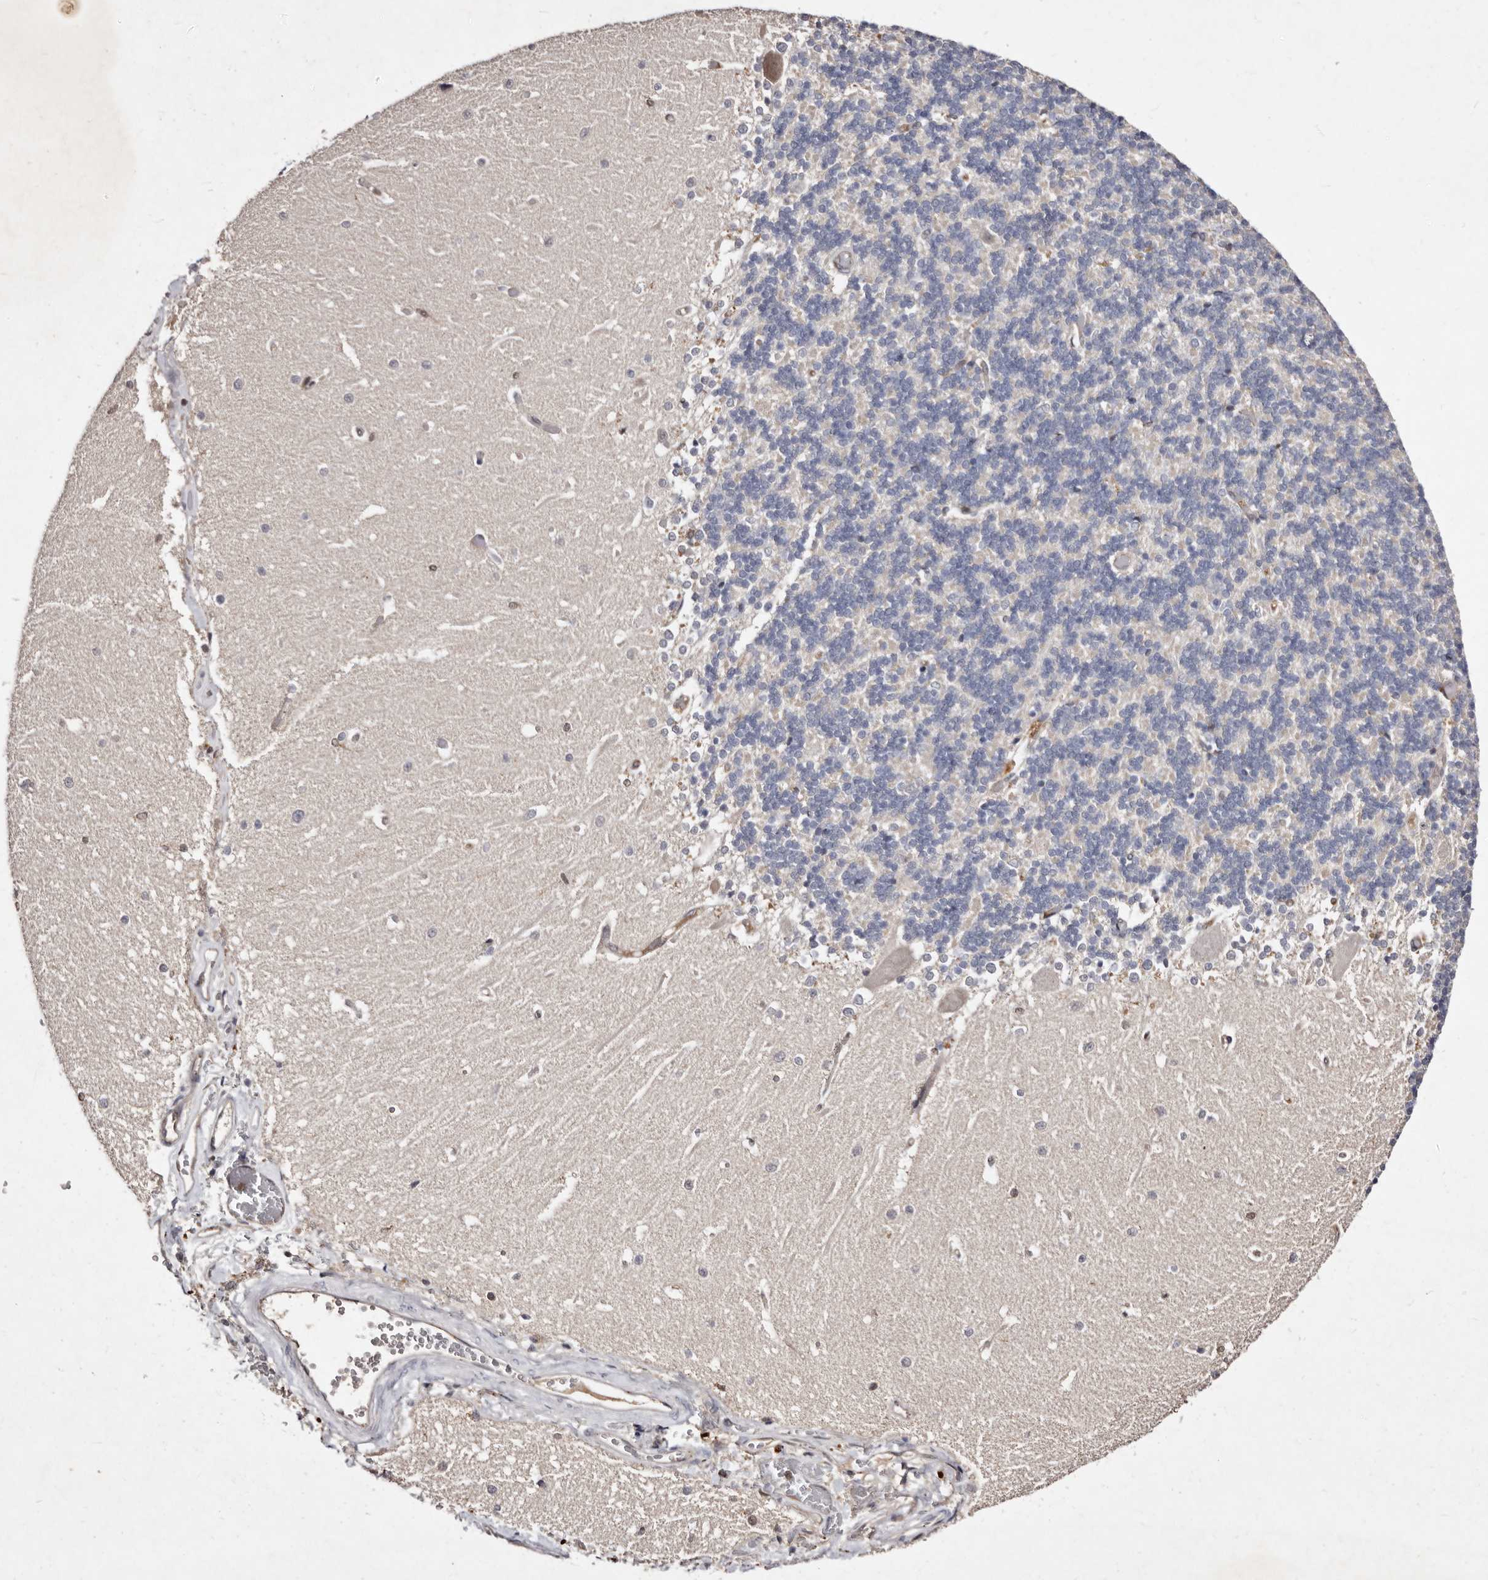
{"staining": {"intensity": "negative", "quantity": "none", "location": "none"}, "tissue": "cerebellum", "cell_type": "Cells in granular layer", "image_type": "normal", "snomed": [{"axis": "morphology", "description": "Normal tissue, NOS"}, {"axis": "topography", "description": "Cerebellum"}], "caption": "Immunohistochemistry (IHC) photomicrograph of unremarkable cerebellum: human cerebellum stained with DAB (3,3'-diaminobenzidine) reveals no significant protein expression in cells in granular layer. (Brightfield microscopy of DAB (3,3'-diaminobenzidine) immunohistochemistry (IHC) at high magnification).", "gene": "GIMAP4", "patient": {"sex": "male", "age": 37}}